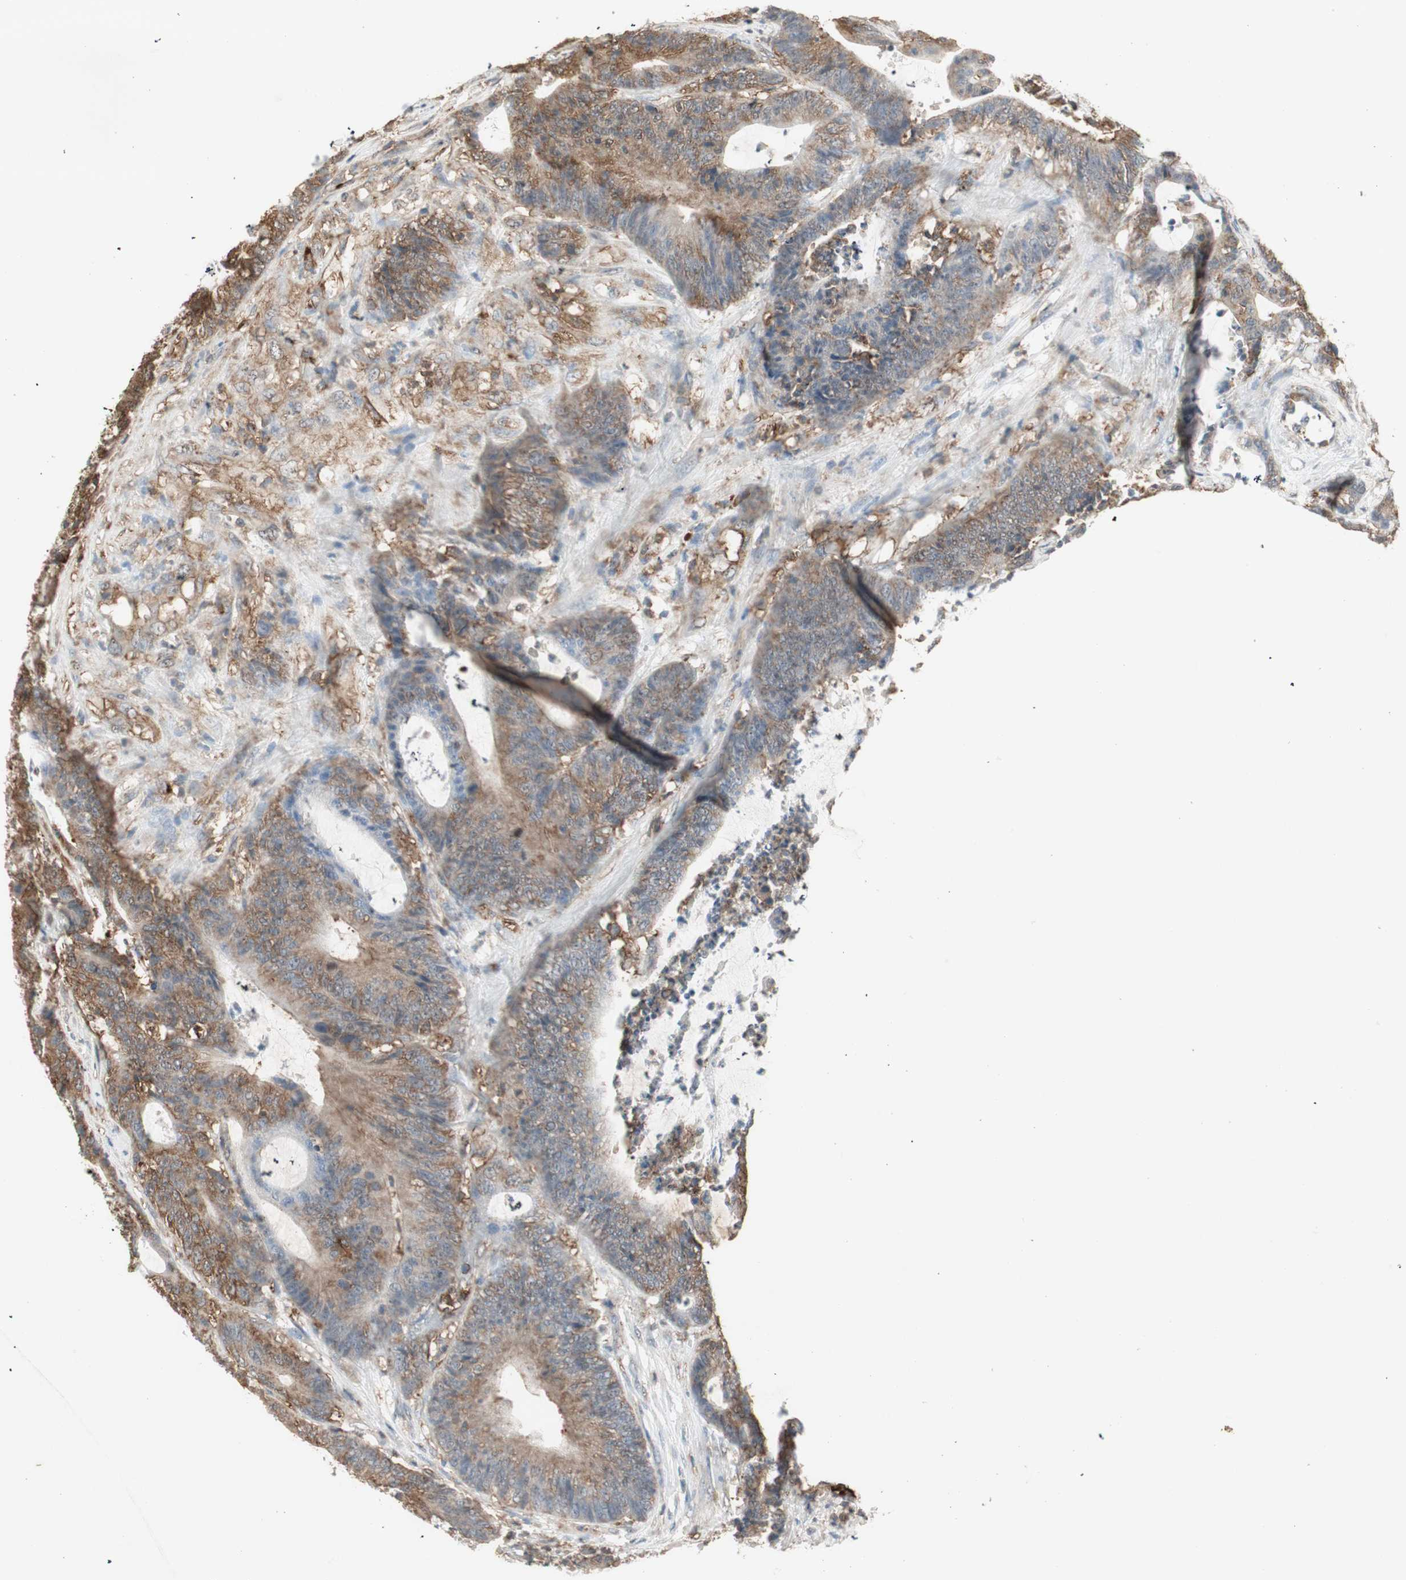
{"staining": {"intensity": "moderate", "quantity": ">75%", "location": "cytoplasmic/membranous"}, "tissue": "colorectal cancer", "cell_type": "Tumor cells", "image_type": "cancer", "snomed": [{"axis": "morphology", "description": "Adenocarcinoma, NOS"}, {"axis": "topography", "description": "Colon"}], "caption": "Colorectal adenocarcinoma stained for a protein (brown) reveals moderate cytoplasmic/membranous positive staining in approximately >75% of tumor cells.", "gene": "MMP3", "patient": {"sex": "female", "age": 84}}